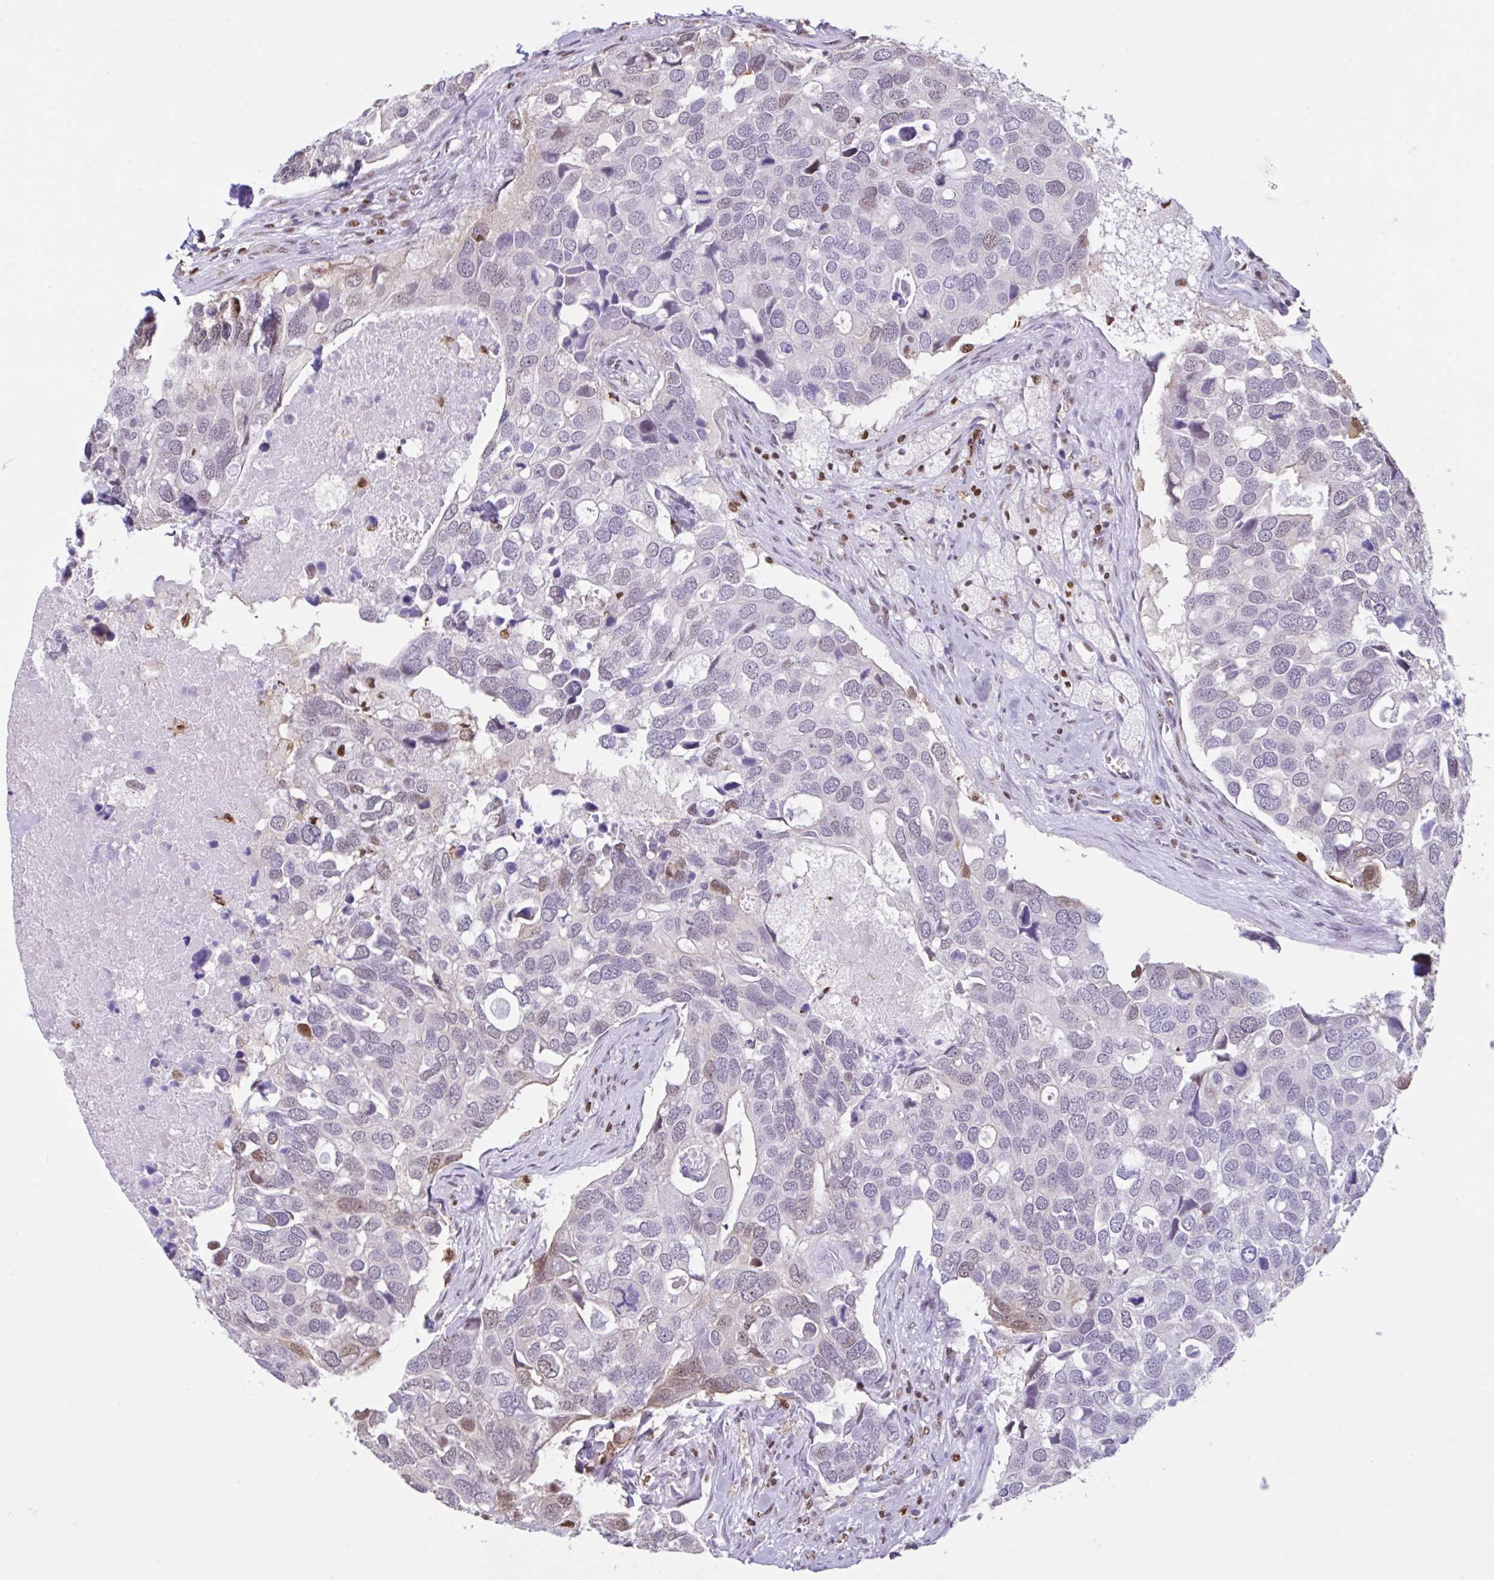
{"staining": {"intensity": "weak", "quantity": "<25%", "location": "nuclear"}, "tissue": "breast cancer", "cell_type": "Tumor cells", "image_type": "cancer", "snomed": [{"axis": "morphology", "description": "Duct carcinoma"}, {"axis": "topography", "description": "Breast"}], "caption": "An image of breast cancer (infiltrating ductal carcinoma) stained for a protein exhibits no brown staining in tumor cells. (DAB immunohistochemistry, high magnification).", "gene": "BTBD10", "patient": {"sex": "female", "age": 83}}